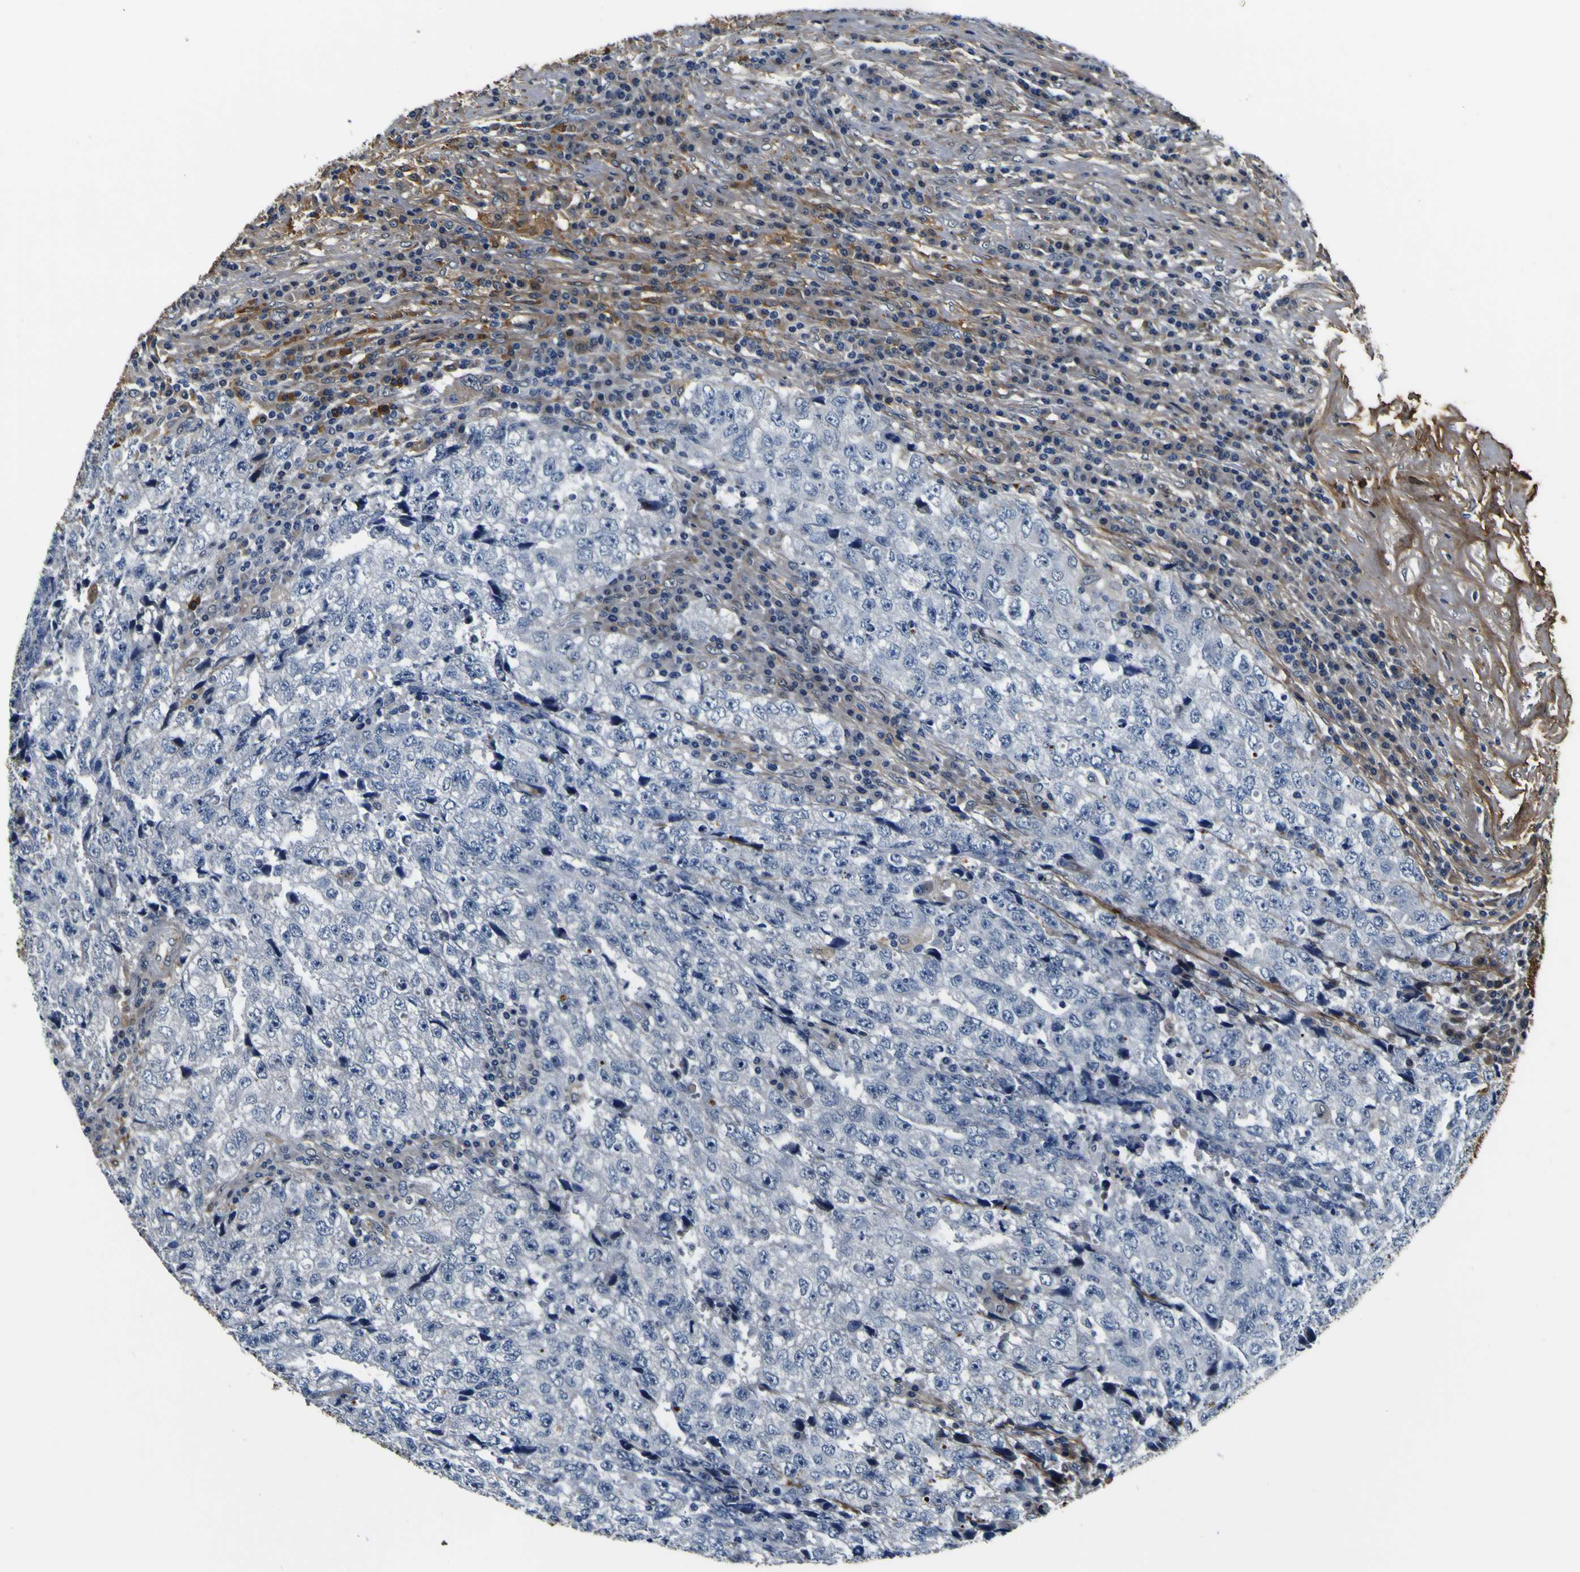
{"staining": {"intensity": "negative", "quantity": "none", "location": "none"}, "tissue": "testis cancer", "cell_type": "Tumor cells", "image_type": "cancer", "snomed": [{"axis": "morphology", "description": "Necrosis, NOS"}, {"axis": "morphology", "description": "Carcinoma, Embryonal, NOS"}, {"axis": "topography", "description": "Testis"}], "caption": "Immunohistochemistry (IHC) of testis cancer displays no expression in tumor cells.", "gene": "POSTN", "patient": {"sex": "male", "age": 19}}